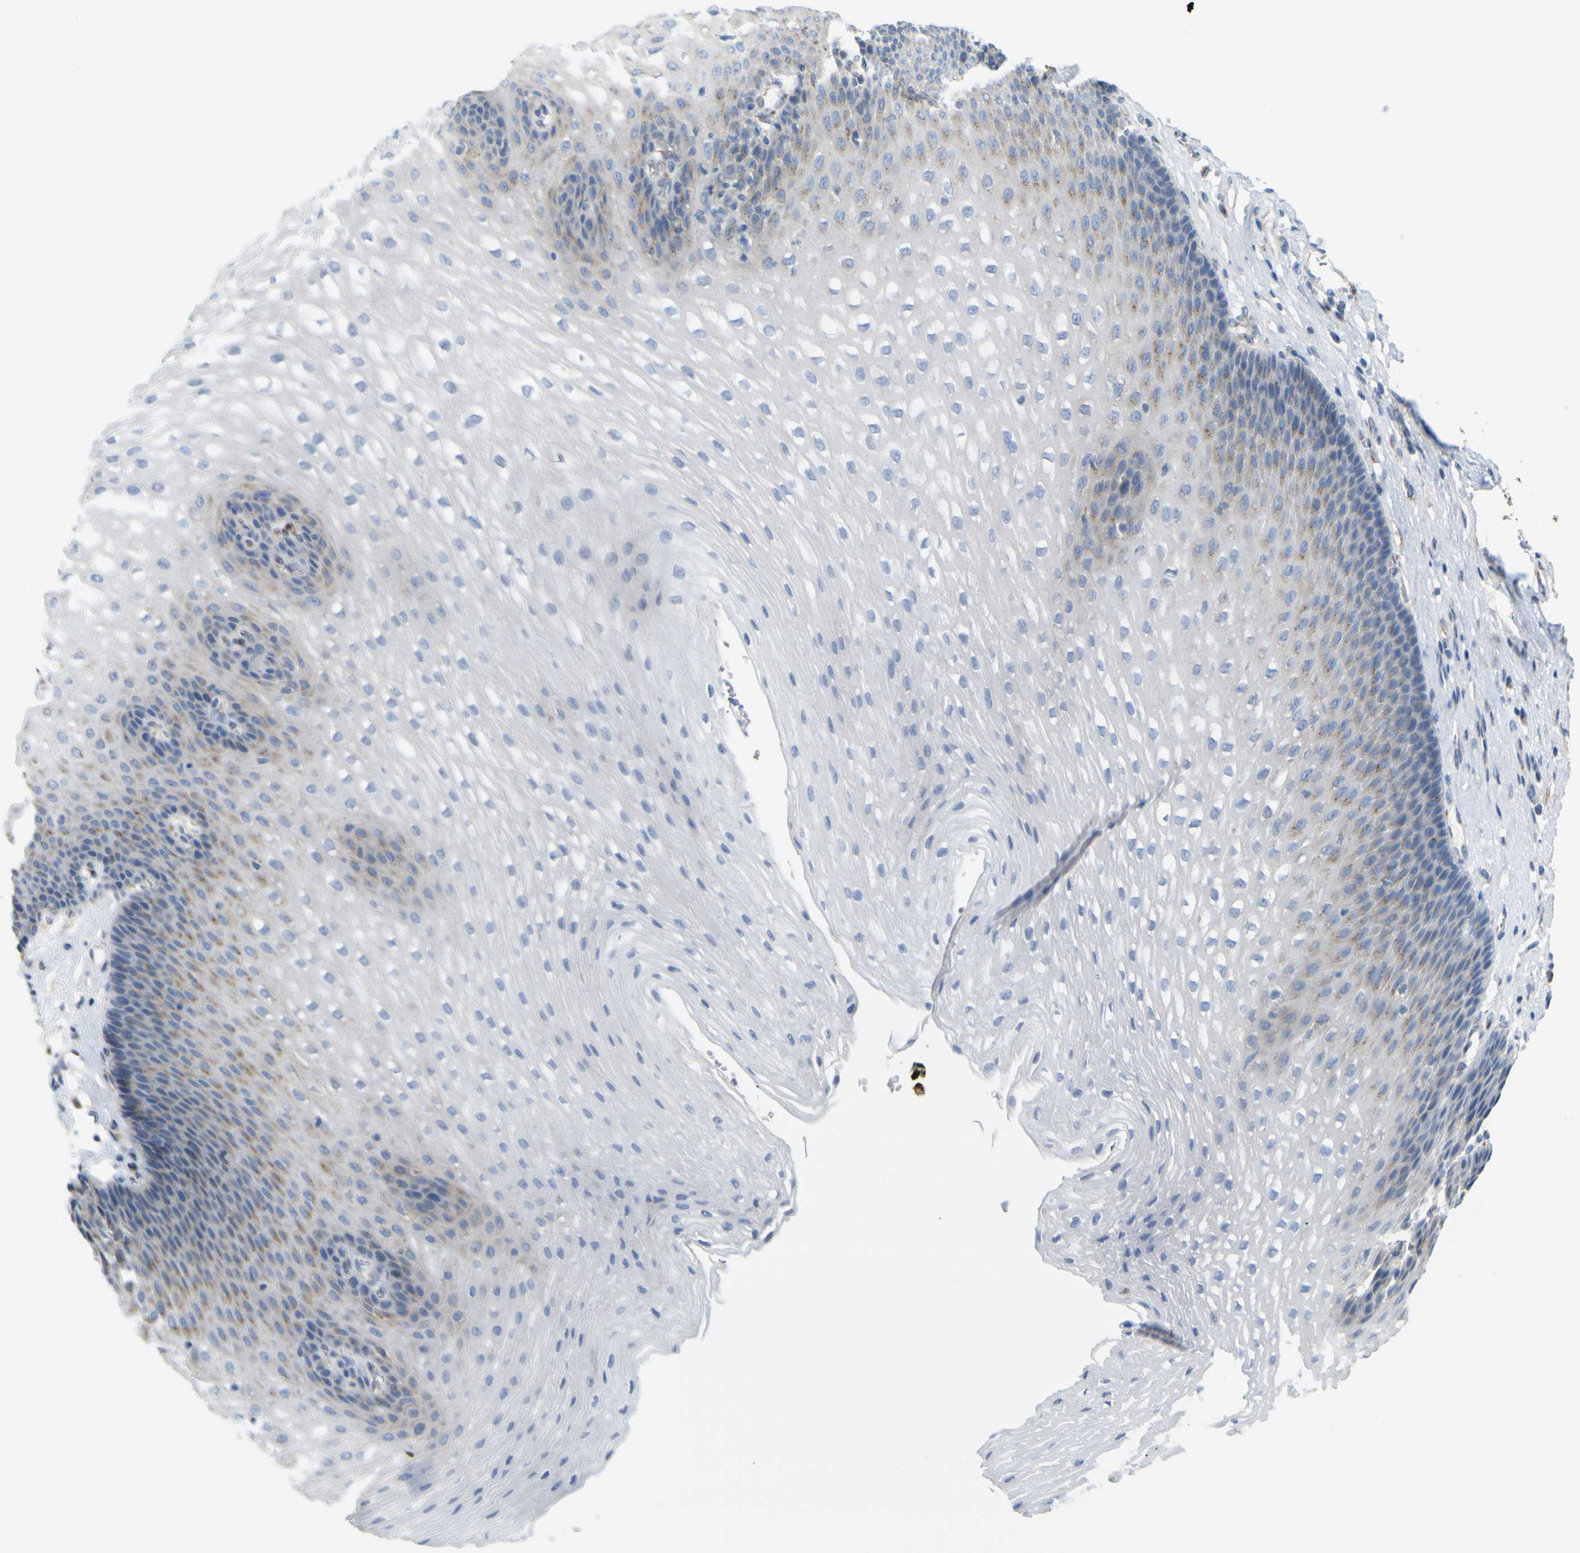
{"staining": {"intensity": "negative", "quantity": "none", "location": "none"}, "tissue": "esophagus", "cell_type": "Squamous epithelial cells", "image_type": "normal", "snomed": [{"axis": "morphology", "description": "Normal tissue, NOS"}, {"axis": "topography", "description": "Esophagus"}], "caption": "An immunohistochemistry (IHC) histopathology image of unremarkable esophagus is shown. There is no staining in squamous epithelial cells of esophagus.", "gene": "IGF2R", "patient": {"sex": "male", "age": 48}}